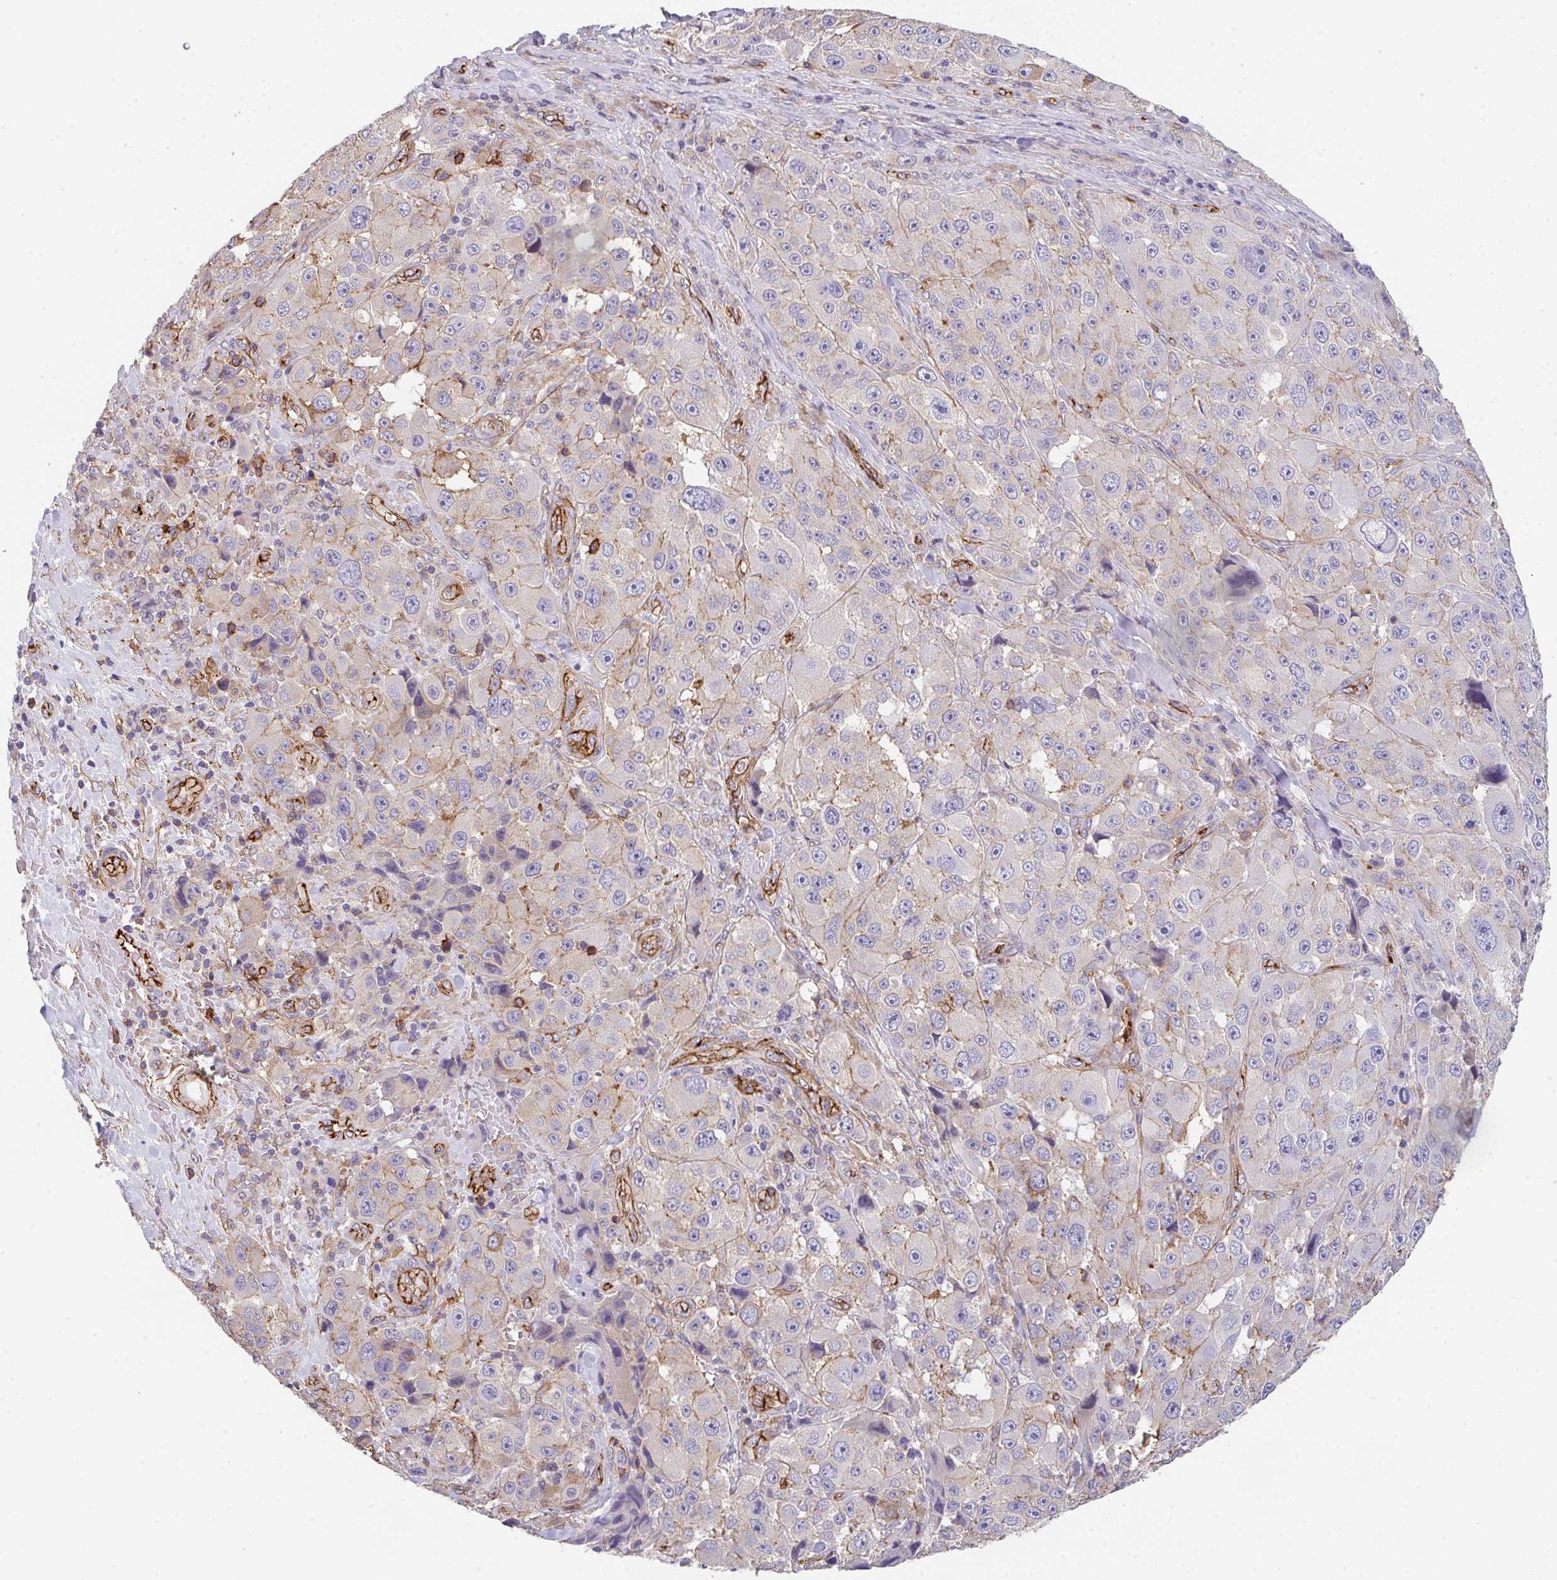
{"staining": {"intensity": "weak", "quantity": "<25%", "location": "cytoplasmic/membranous"}, "tissue": "melanoma", "cell_type": "Tumor cells", "image_type": "cancer", "snomed": [{"axis": "morphology", "description": "Malignant melanoma, Metastatic site"}, {"axis": "topography", "description": "Lymph node"}], "caption": "This is an immunohistochemistry histopathology image of melanoma. There is no staining in tumor cells.", "gene": "DBN1", "patient": {"sex": "male", "age": 62}}